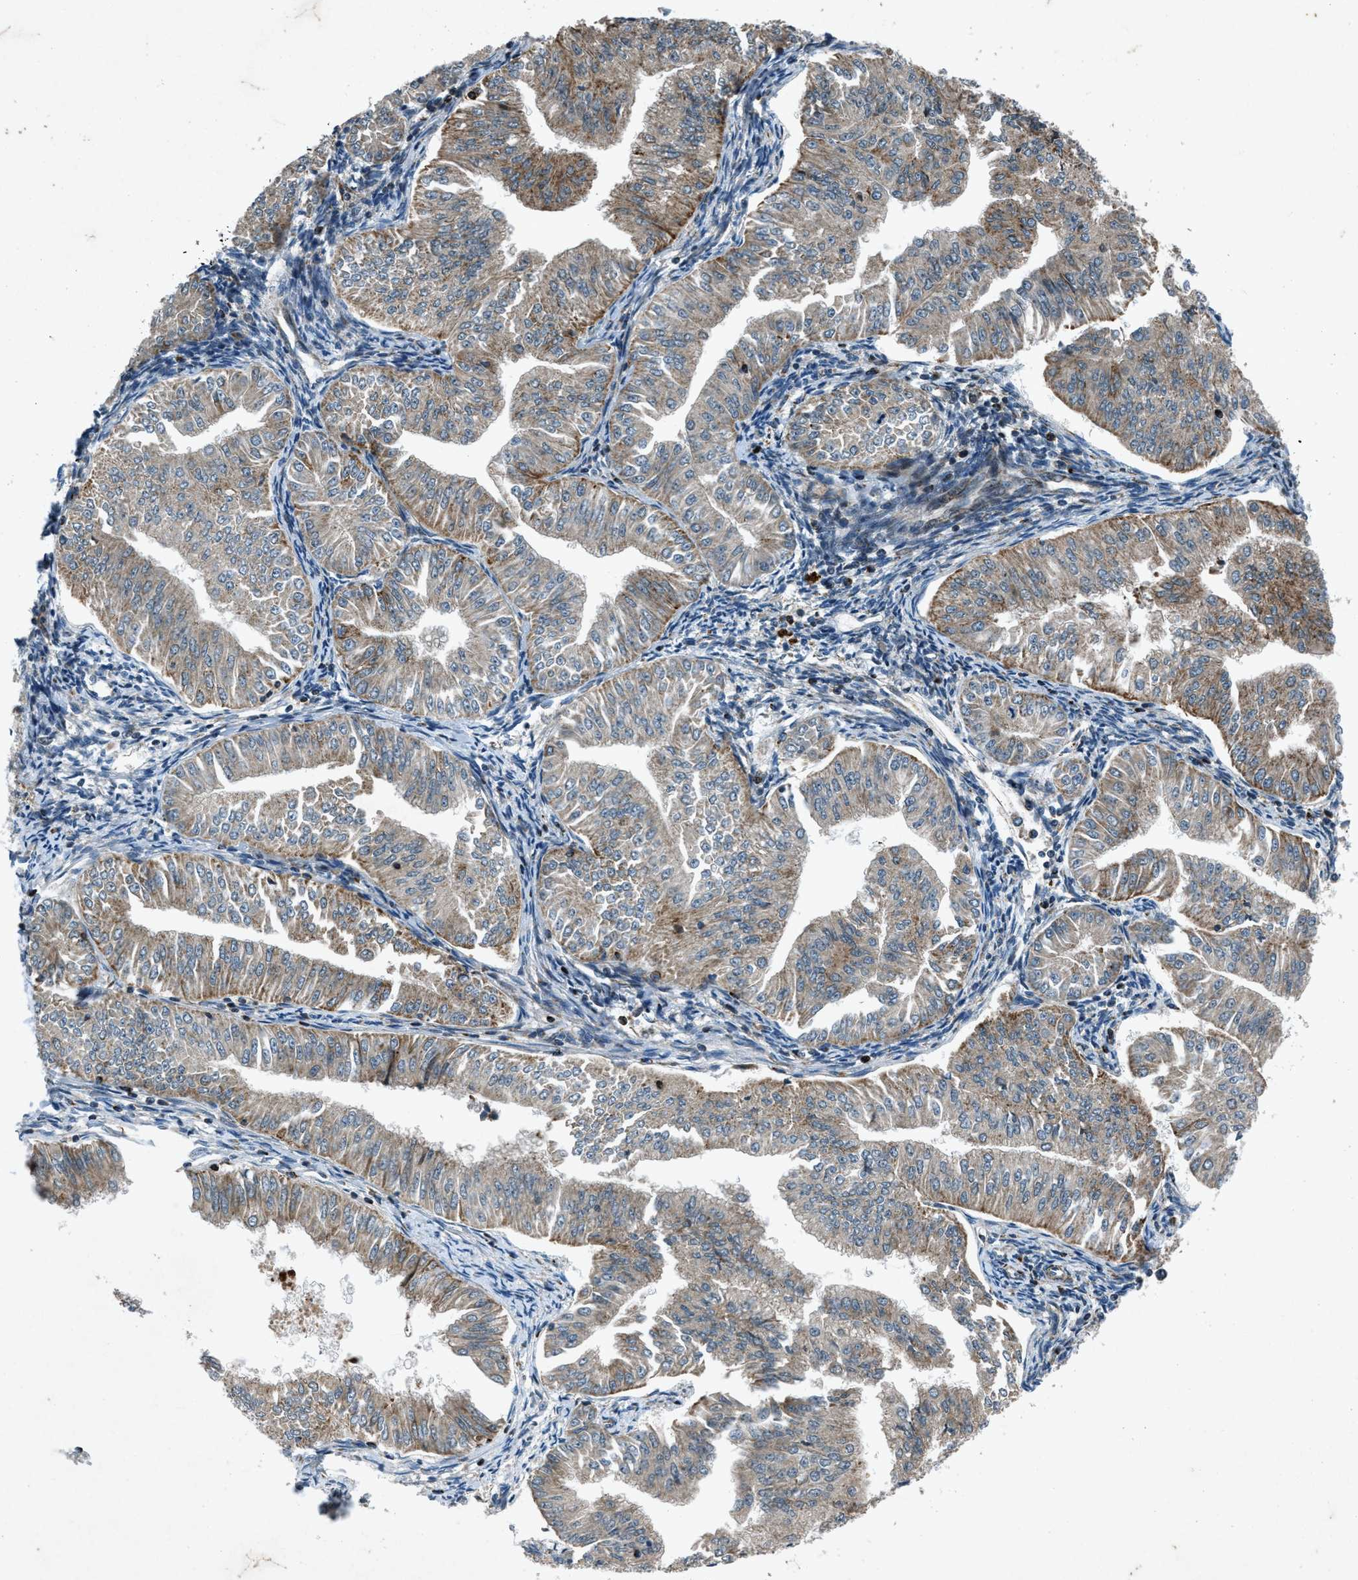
{"staining": {"intensity": "moderate", "quantity": ">75%", "location": "cytoplasmic/membranous"}, "tissue": "endometrial cancer", "cell_type": "Tumor cells", "image_type": "cancer", "snomed": [{"axis": "morphology", "description": "Normal tissue, NOS"}, {"axis": "morphology", "description": "Adenocarcinoma, NOS"}, {"axis": "topography", "description": "Endometrium"}], "caption": "Endometrial cancer was stained to show a protein in brown. There is medium levels of moderate cytoplasmic/membranous staining in approximately >75% of tumor cells.", "gene": "CLEC2D", "patient": {"sex": "female", "age": 53}}